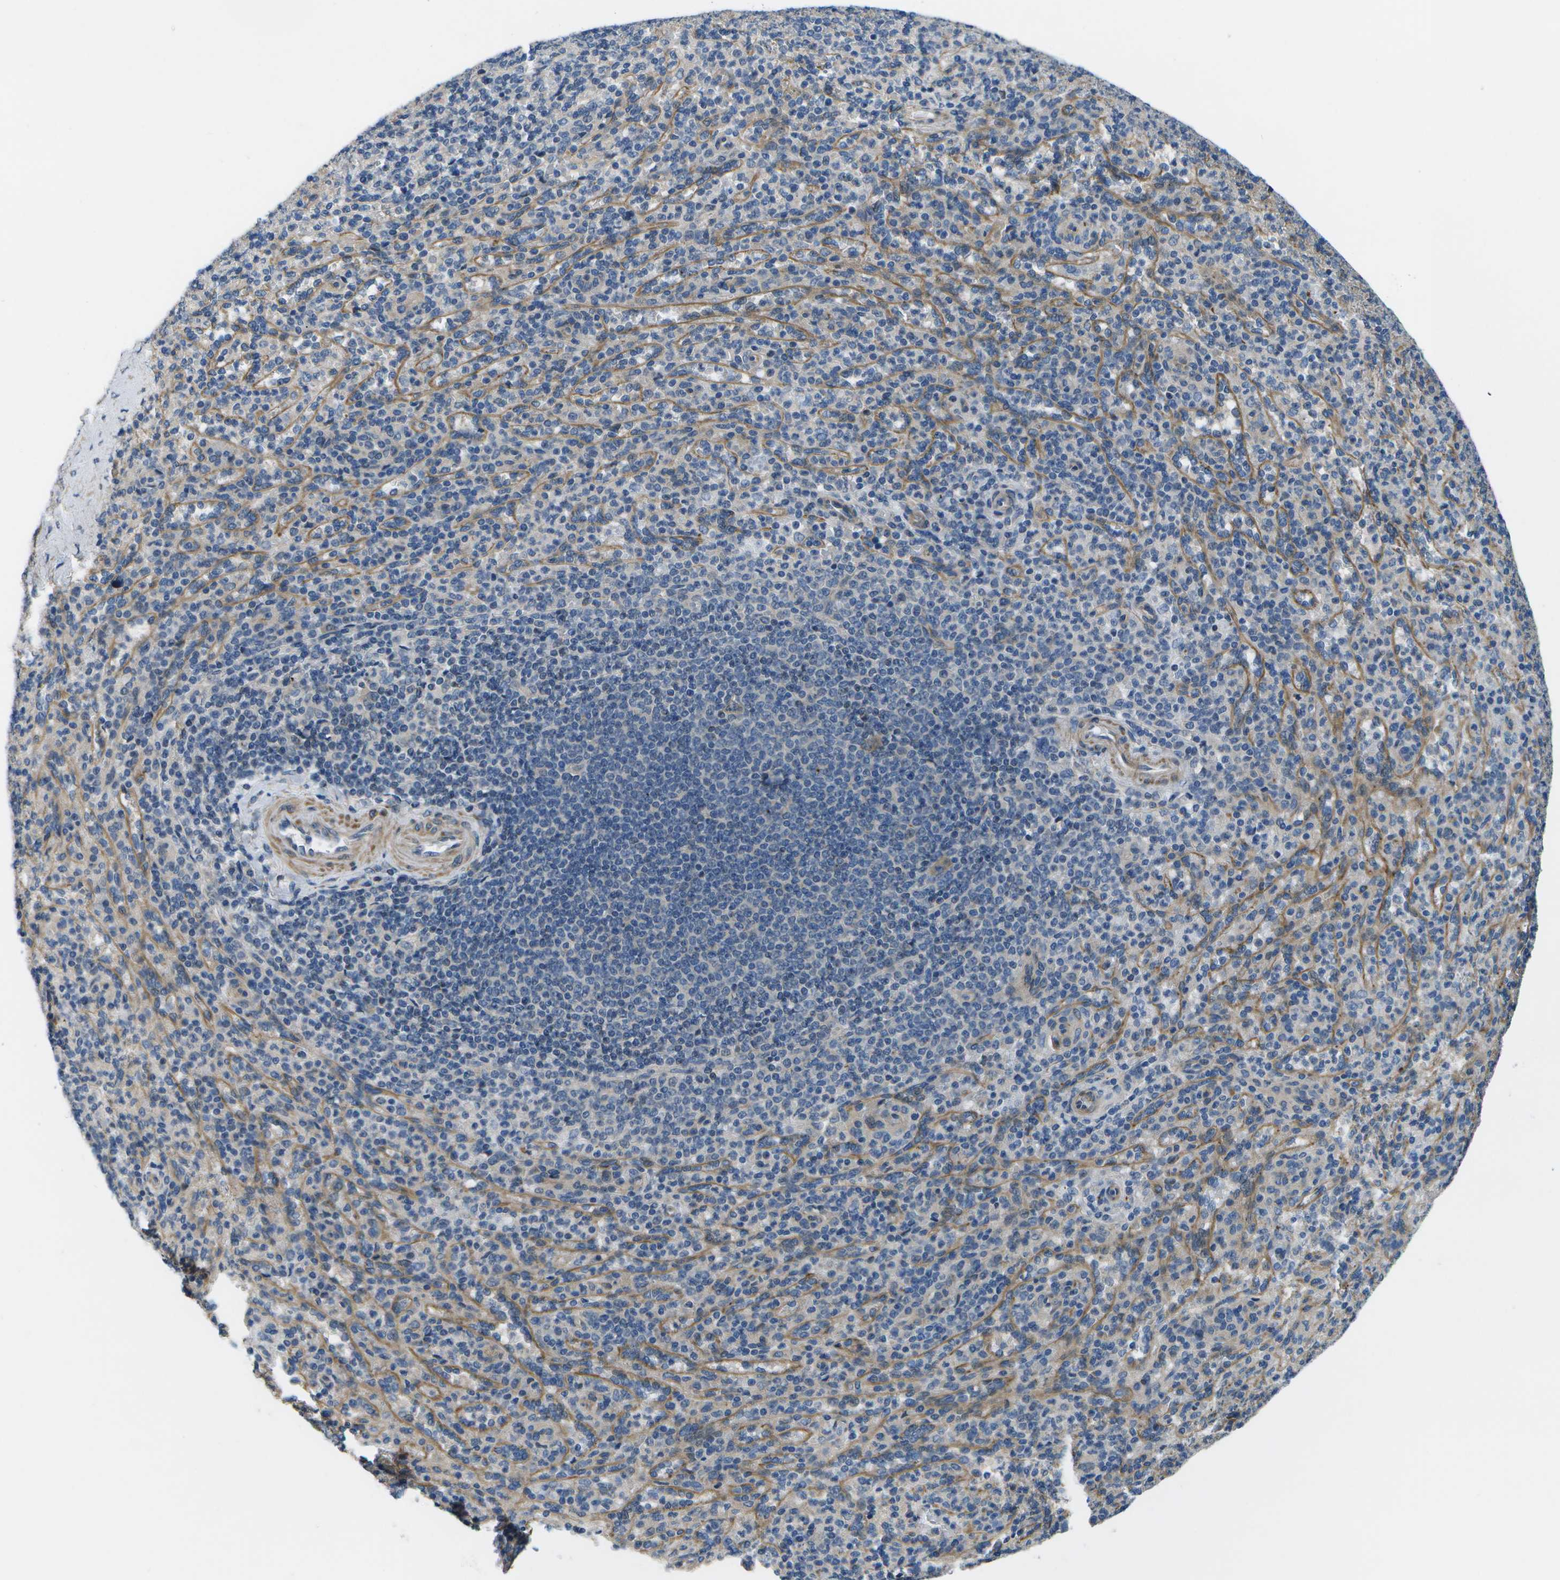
{"staining": {"intensity": "moderate", "quantity": "<25%", "location": "cytoplasmic/membranous"}, "tissue": "spleen", "cell_type": "Cells in red pulp", "image_type": "normal", "snomed": [{"axis": "morphology", "description": "Normal tissue, NOS"}, {"axis": "topography", "description": "Spleen"}], "caption": "Spleen stained for a protein (brown) exhibits moderate cytoplasmic/membranous positive positivity in about <25% of cells in red pulp.", "gene": "P3H1", "patient": {"sex": "male", "age": 36}}